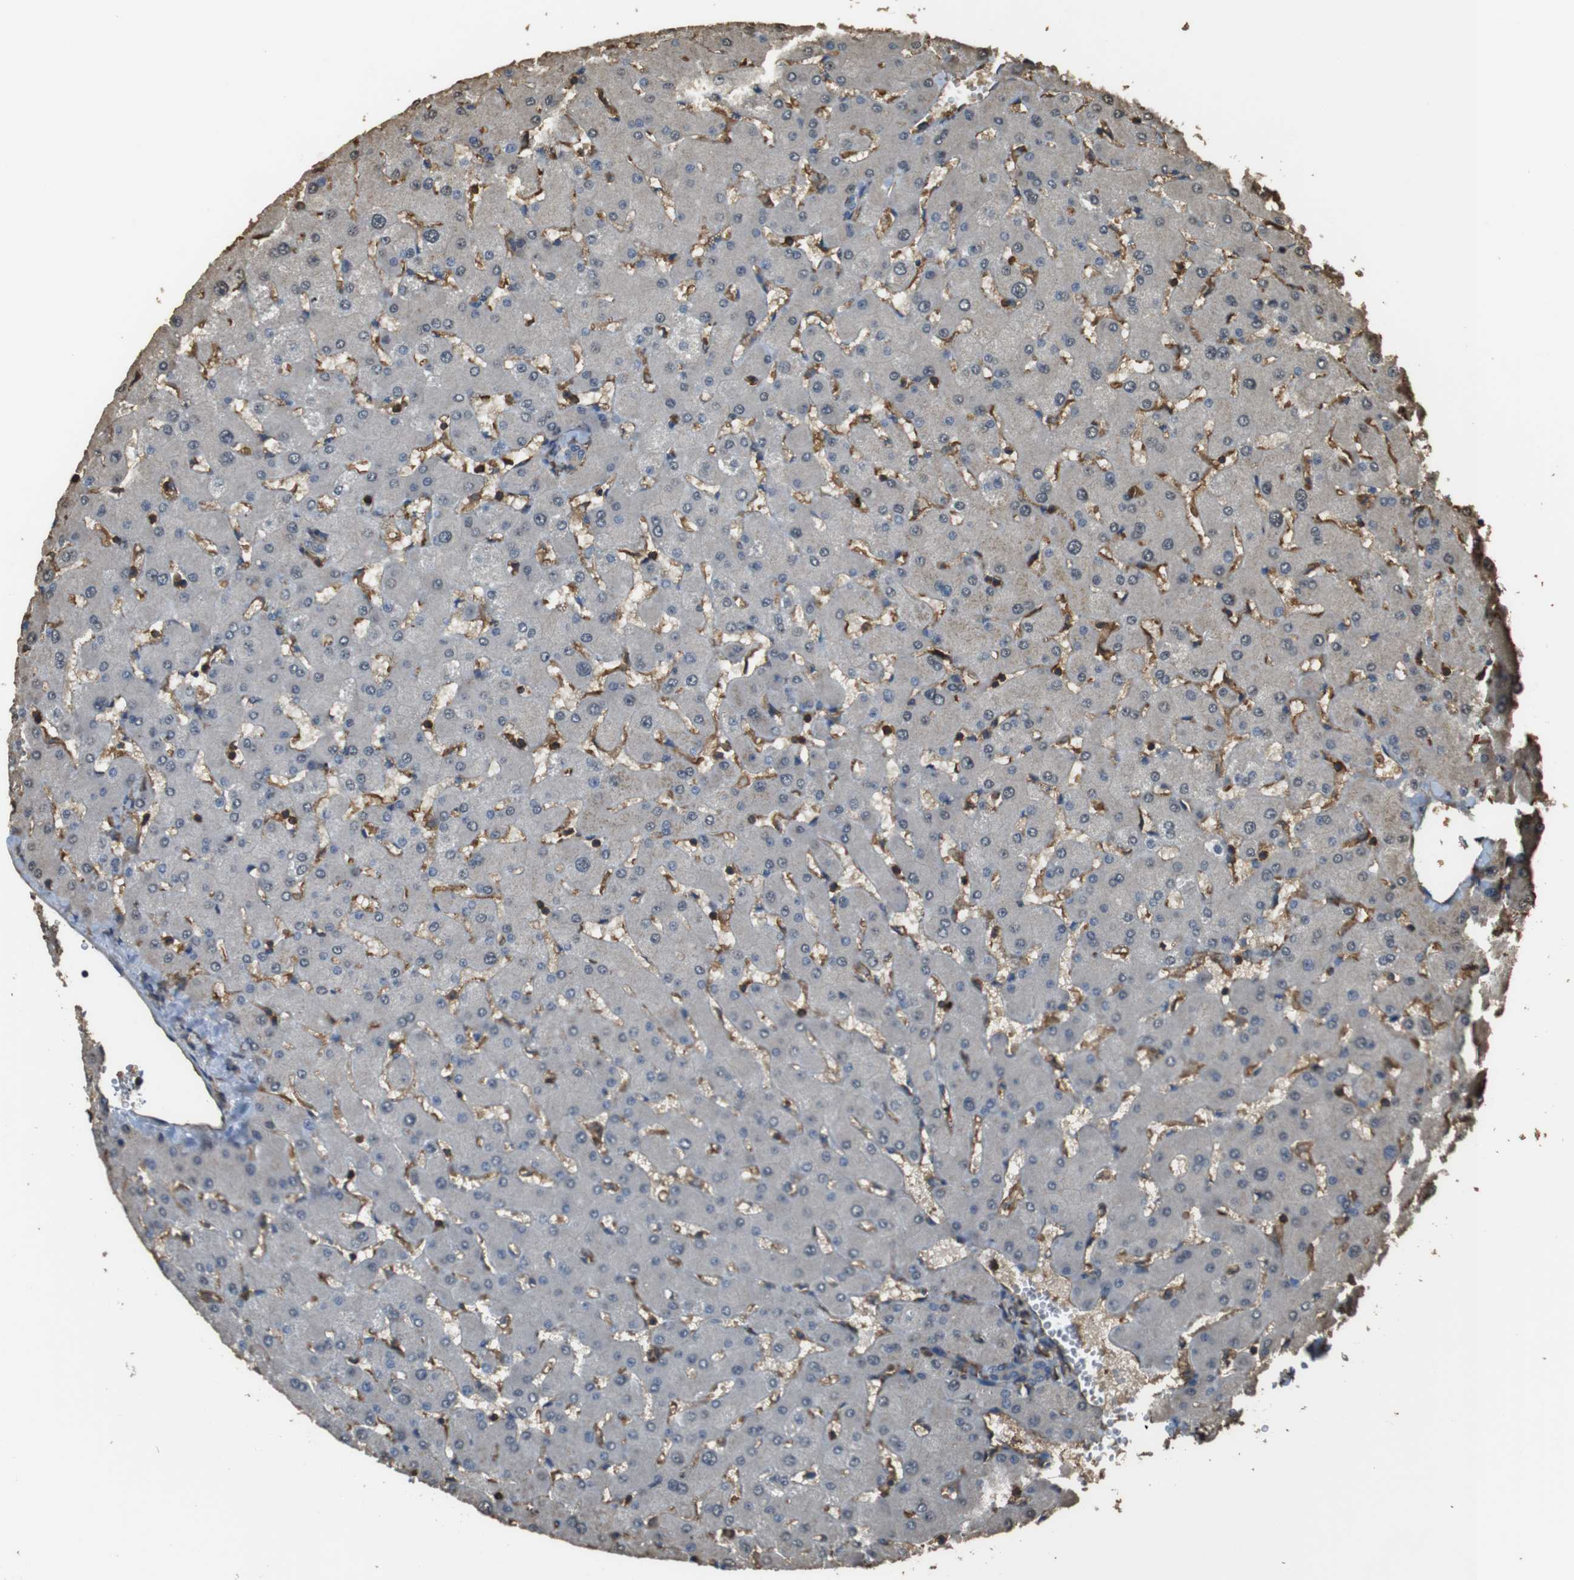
{"staining": {"intensity": "negative", "quantity": "none", "location": "none"}, "tissue": "liver", "cell_type": "Cholangiocytes", "image_type": "normal", "snomed": [{"axis": "morphology", "description": "Normal tissue, NOS"}, {"axis": "topography", "description": "Liver"}], "caption": "Cholangiocytes are negative for protein expression in benign human liver.", "gene": "FCAR", "patient": {"sex": "female", "age": 63}}